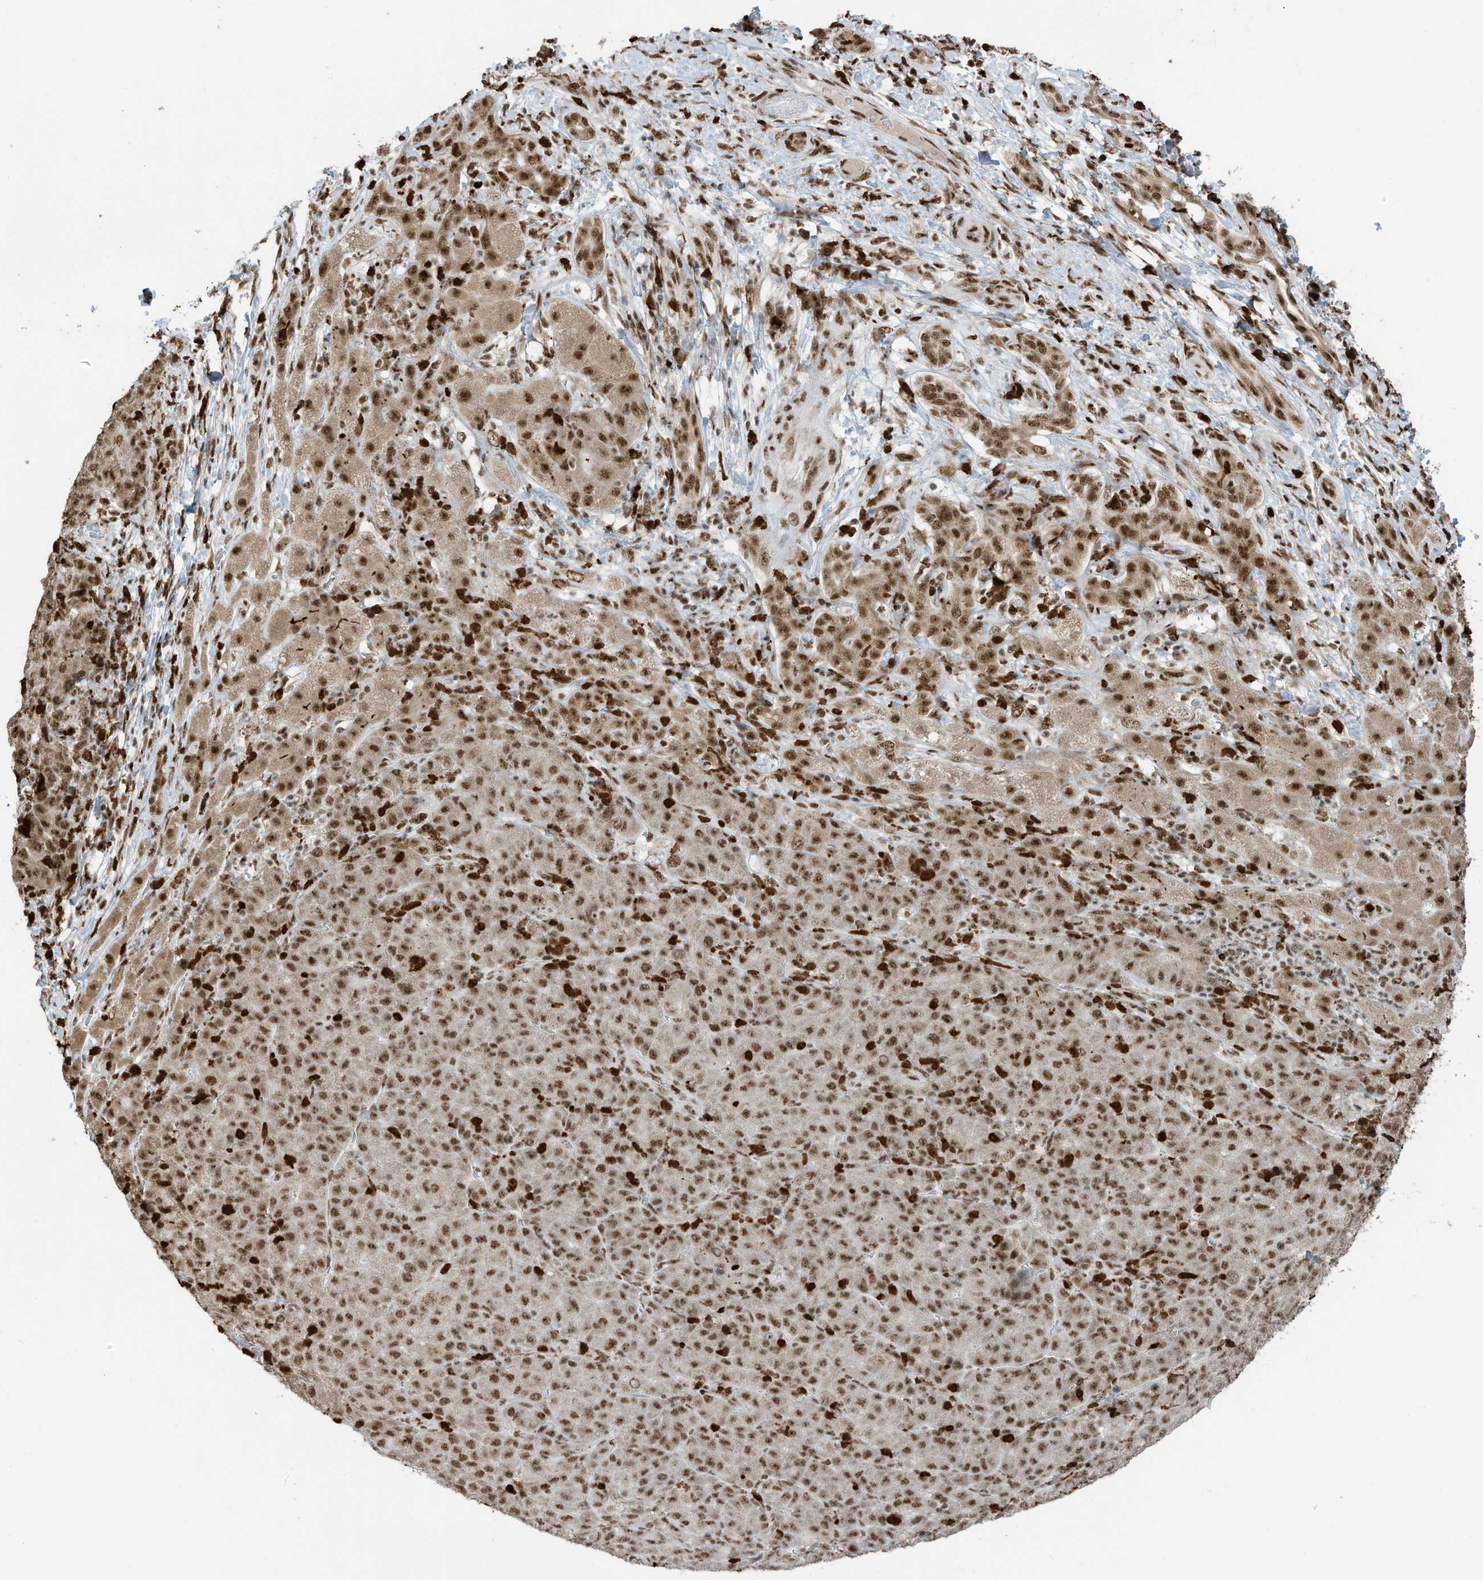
{"staining": {"intensity": "moderate", "quantity": ">75%", "location": "nuclear"}, "tissue": "liver cancer", "cell_type": "Tumor cells", "image_type": "cancer", "snomed": [{"axis": "morphology", "description": "Carcinoma, Hepatocellular, NOS"}, {"axis": "topography", "description": "Liver"}], "caption": "DAB immunohistochemical staining of liver hepatocellular carcinoma shows moderate nuclear protein positivity in approximately >75% of tumor cells.", "gene": "LBH", "patient": {"sex": "male", "age": 65}}